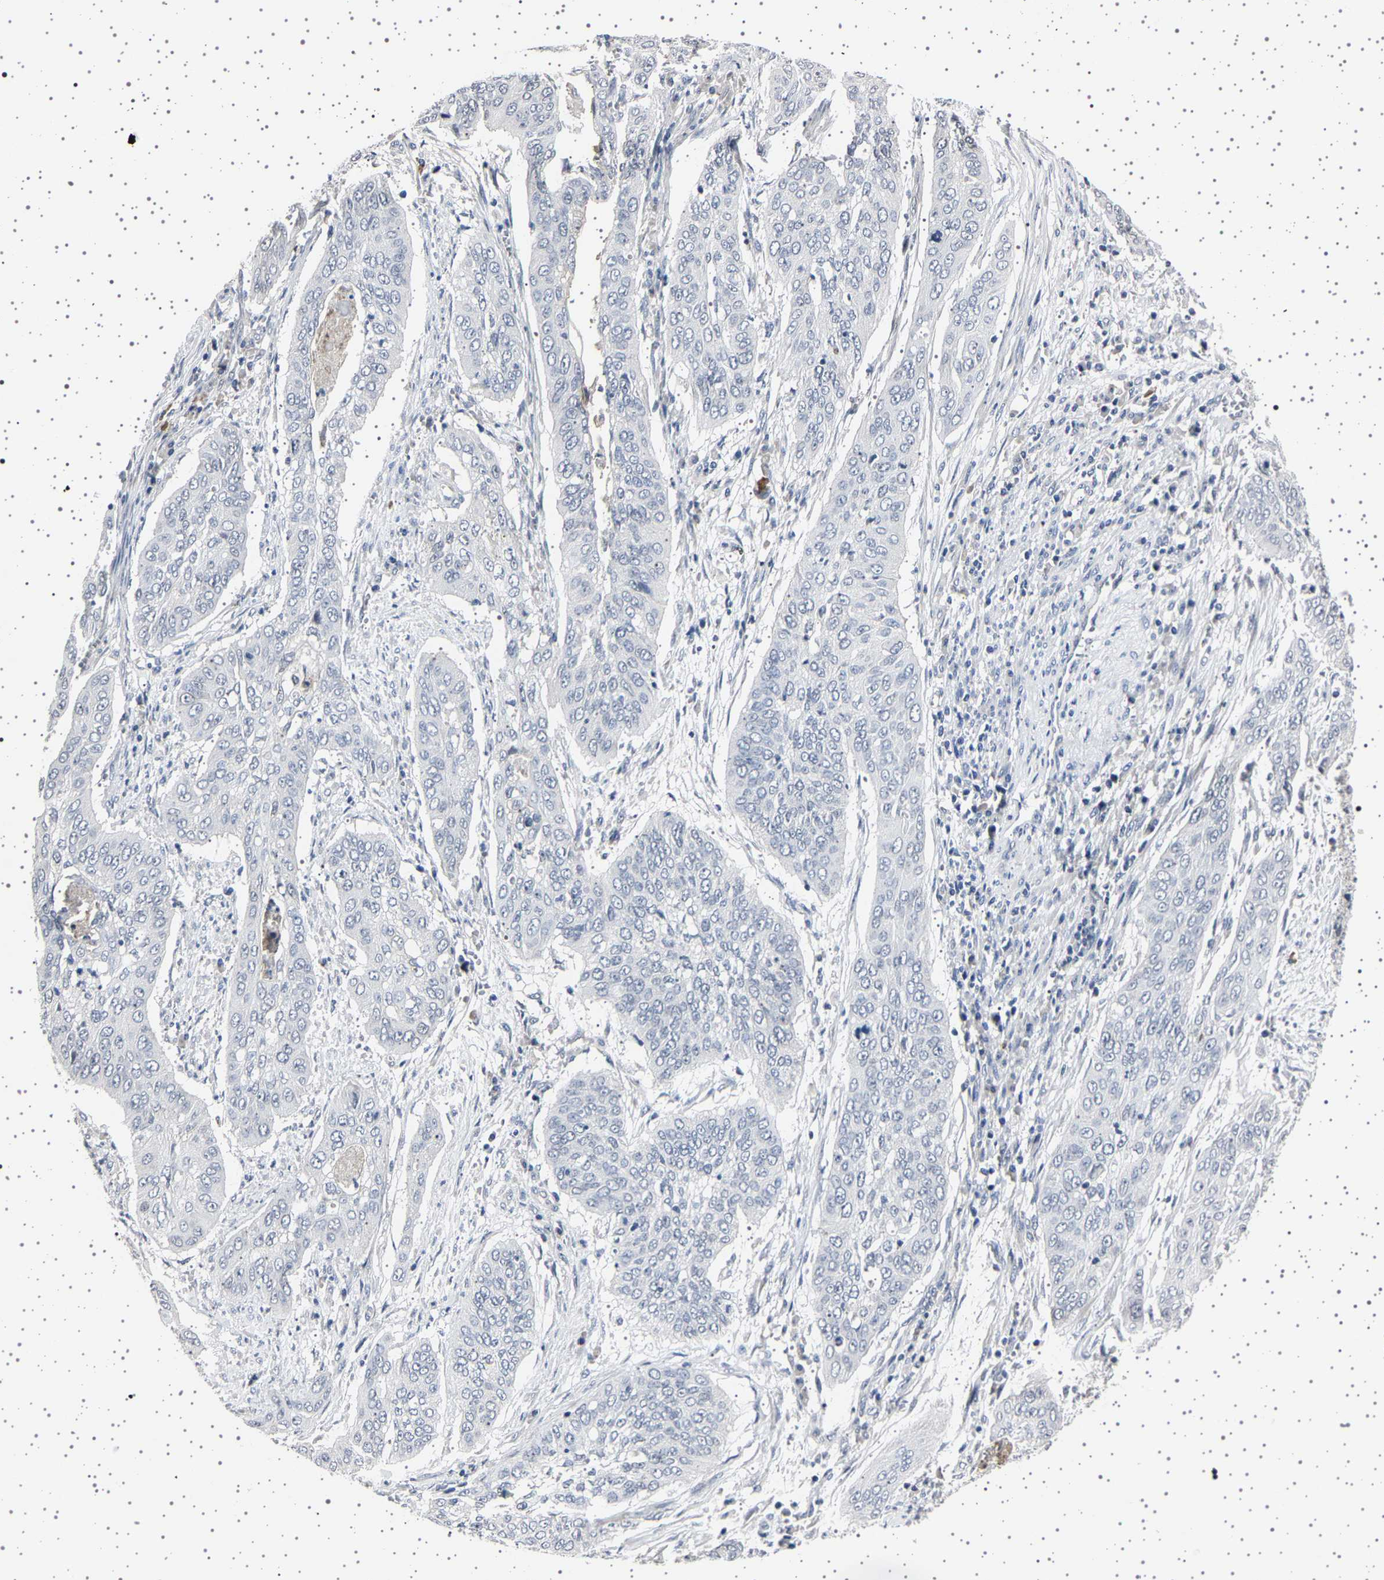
{"staining": {"intensity": "negative", "quantity": "none", "location": "none"}, "tissue": "cervical cancer", "cell_type": "Tumor cells", "image_type": "cancer", "snomed": [{"axis": "morphology", "description": "Squamous cell carcinoma, NOS"}, {"axis": "topography", "description": "Cervix"}], "caption": "Protein analysis of cervical cancer (squamous cell carcinoma) shows no significant expression in tumor cells.", "gene": "IL10RB", "patient": {"sex": "female", "age": 39}}